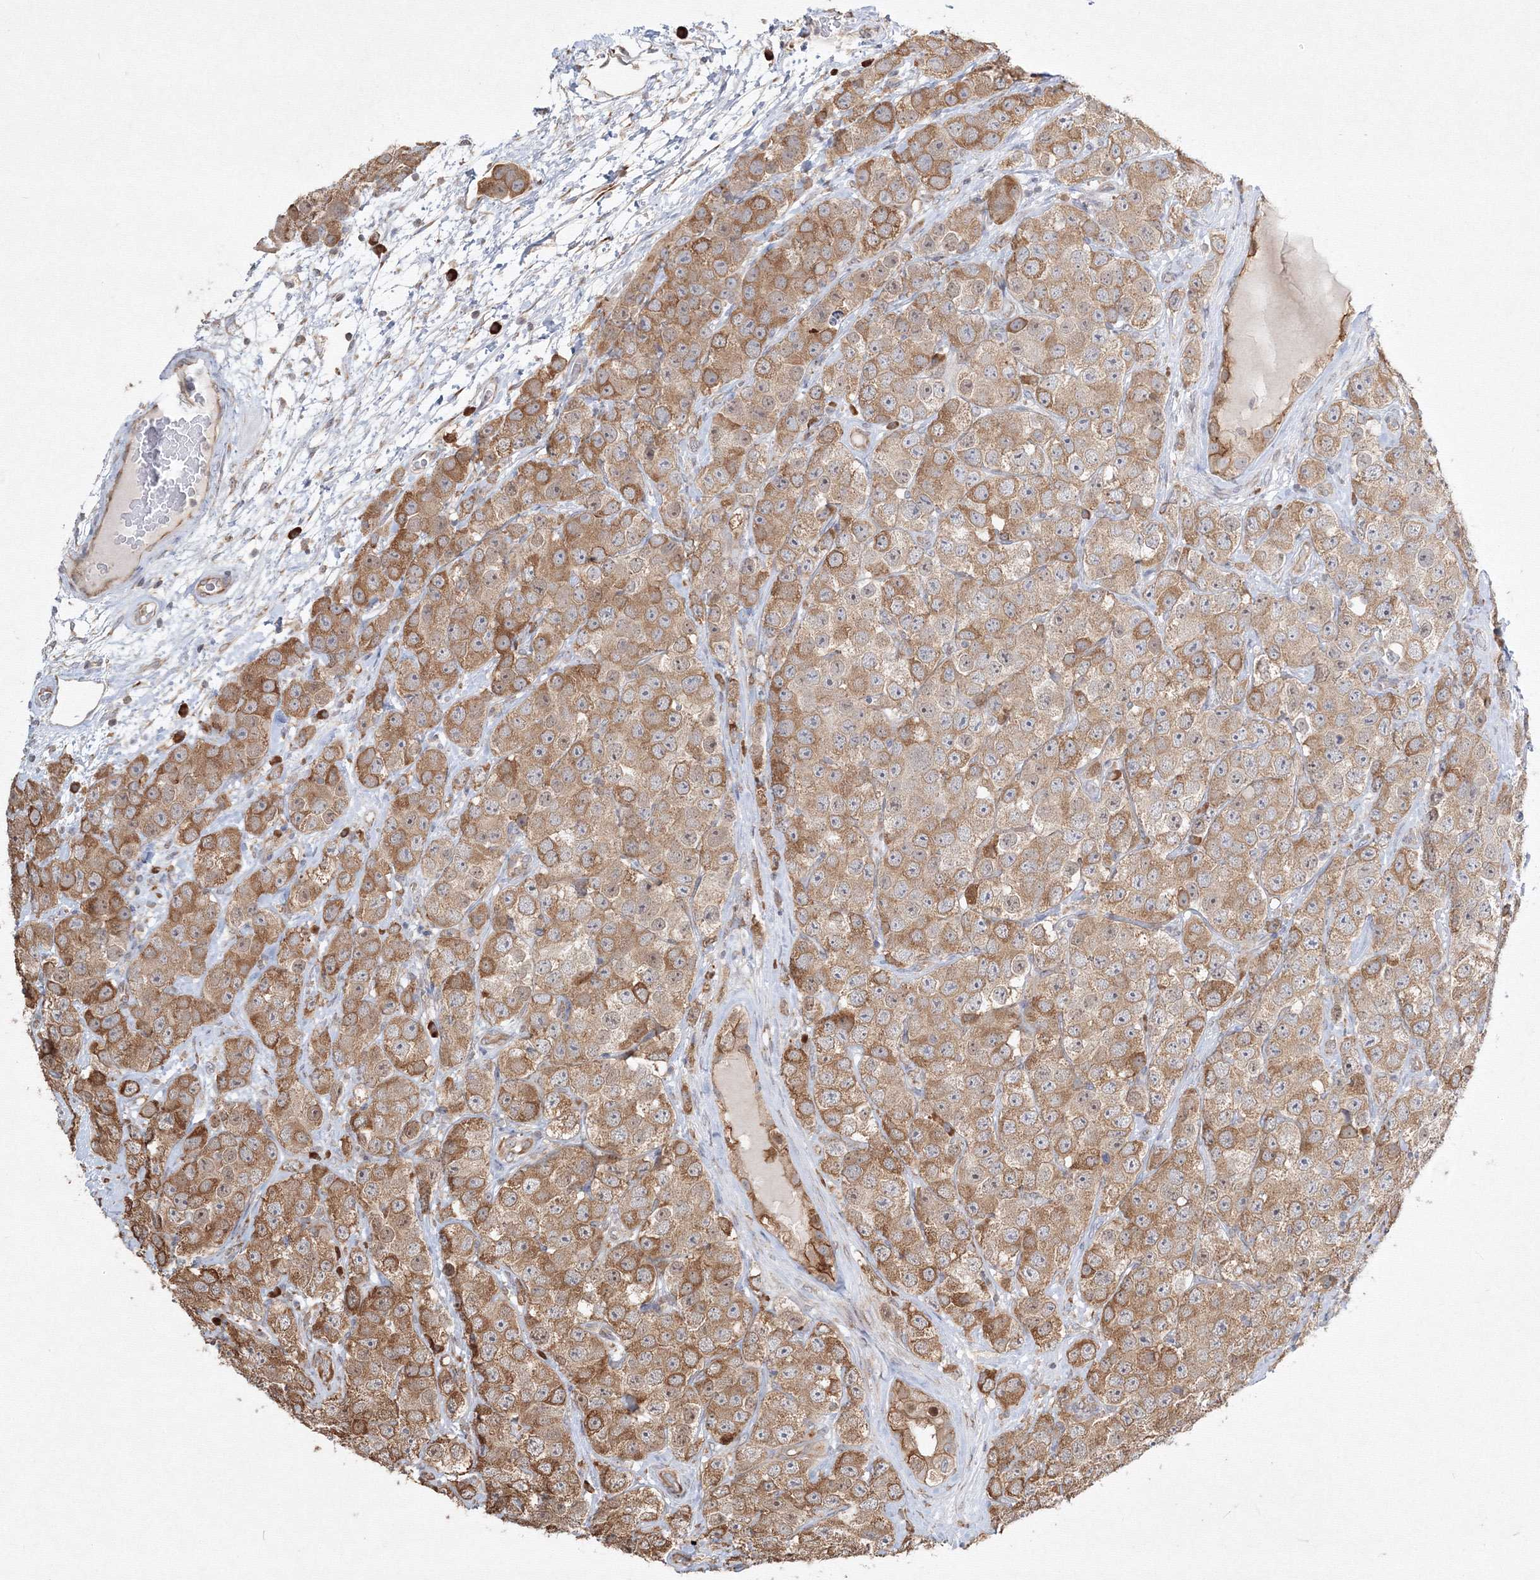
{"staining": {"intensity": "moderate", "quantity": ">75%", "location": "cytoplasmic/membranous"}, "tissue": "testis cancer", "cell_type": "Tumor cells", "image_type": "cancer", "snomed": [{"axis": "morphology", "description": "Seminoma, NOS"}, {"axis": "topography", "description": "Testis"}], "caption": "The image shows a brown stain indicating the presence of a protein in the cytoplasmic/membranous of tumor cells in seminoma (testis).", "gene": "FBXL8", "patient": {"sex": "male", "age": 28}}